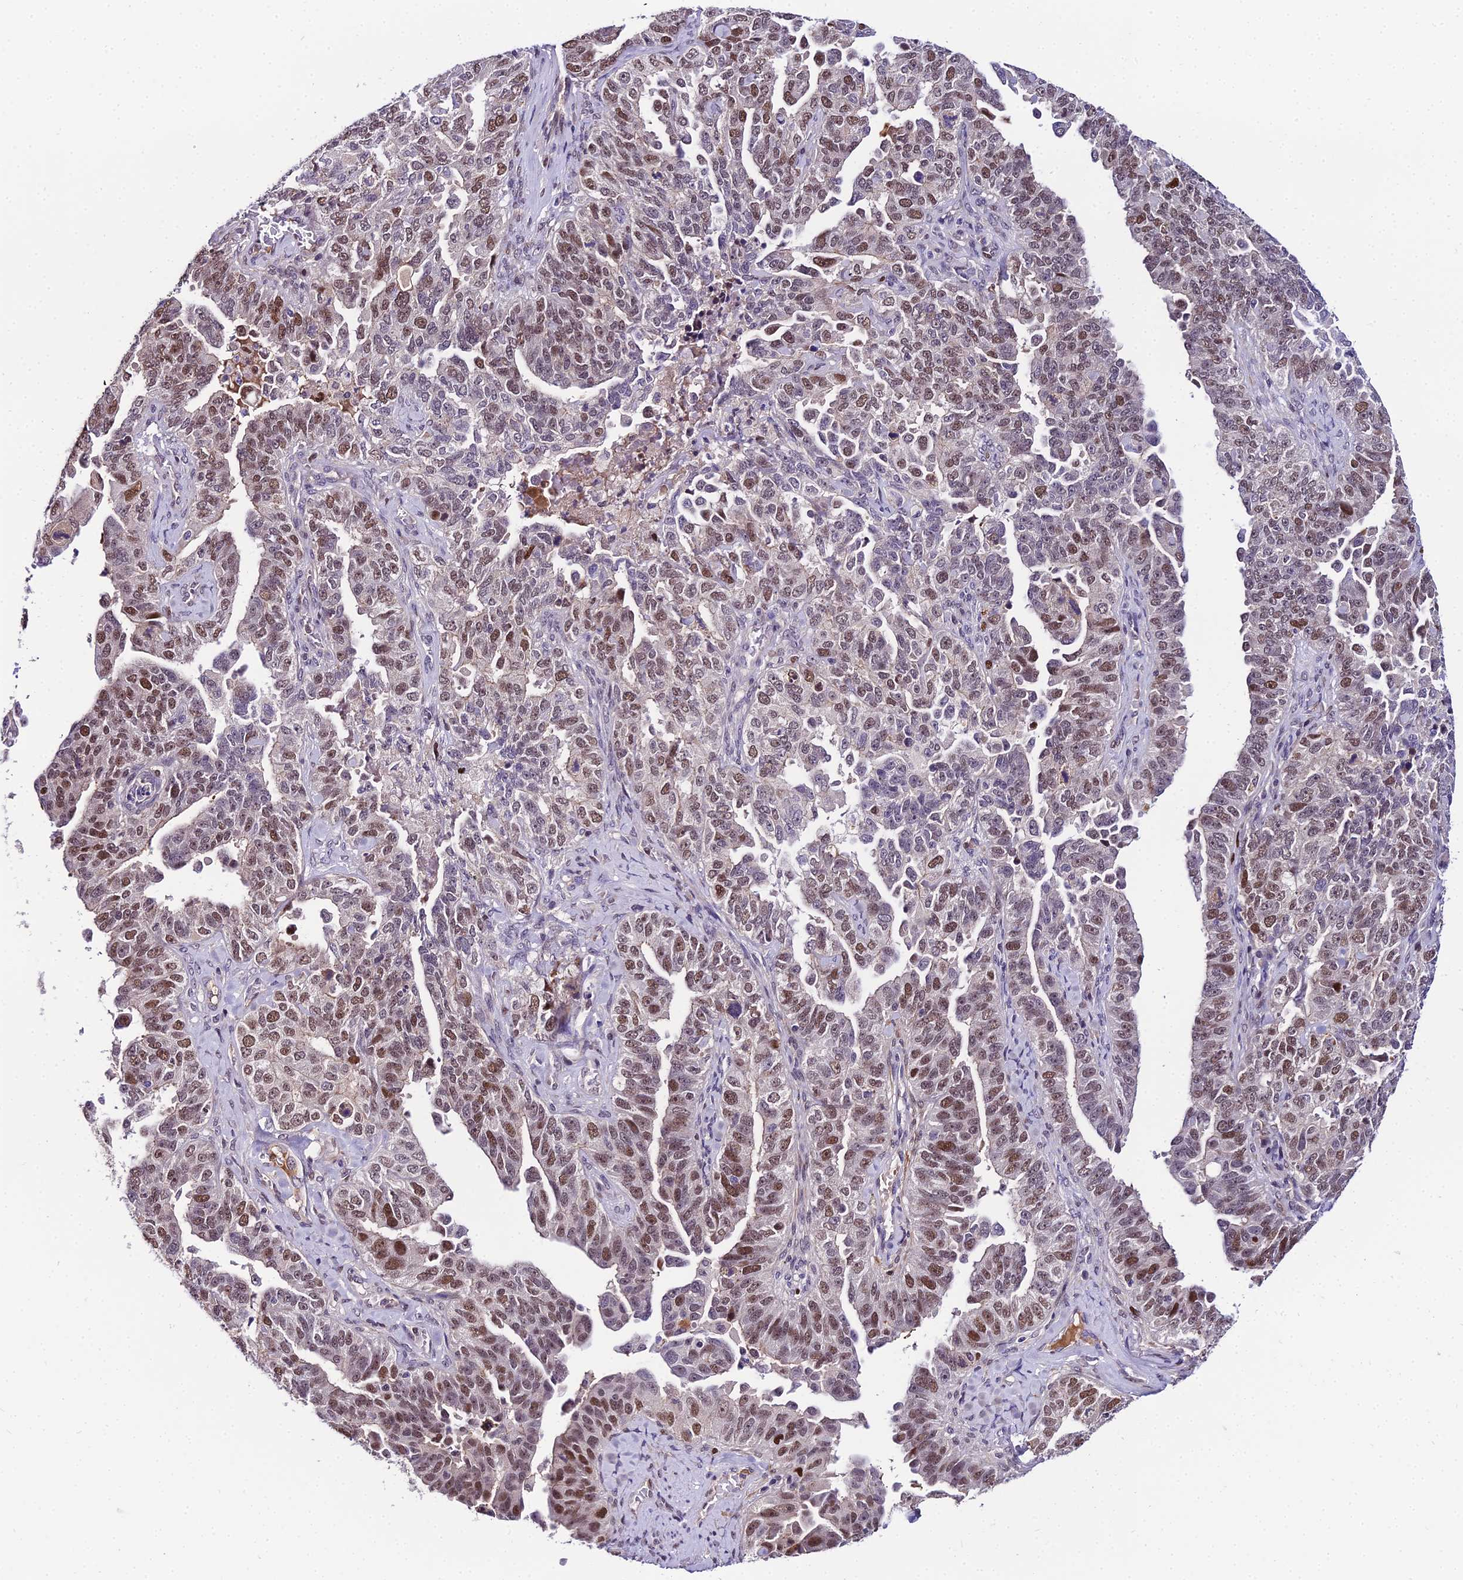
{"staining": {"intensity": "moderate", "quantity": ">75%", "location": "nuclear"}, "tissue": "ovarian cancer", "cell_type": "Tumor cells", "image_type": "cancer", "snomed": [{"axis": "morphology", "description": "Carcinoma, endometroid"}, {"axis": "topography", "description": "Ovary"}], "caption": "Immunohistochemical staining of ovarian cancer (endometroid carcinoma) exhibits medium levels of moderate nuclear staining in approximately >75% of tumor cells.", "gene": "TRIML2", "patient": {"sex": "female", "age": 62}}